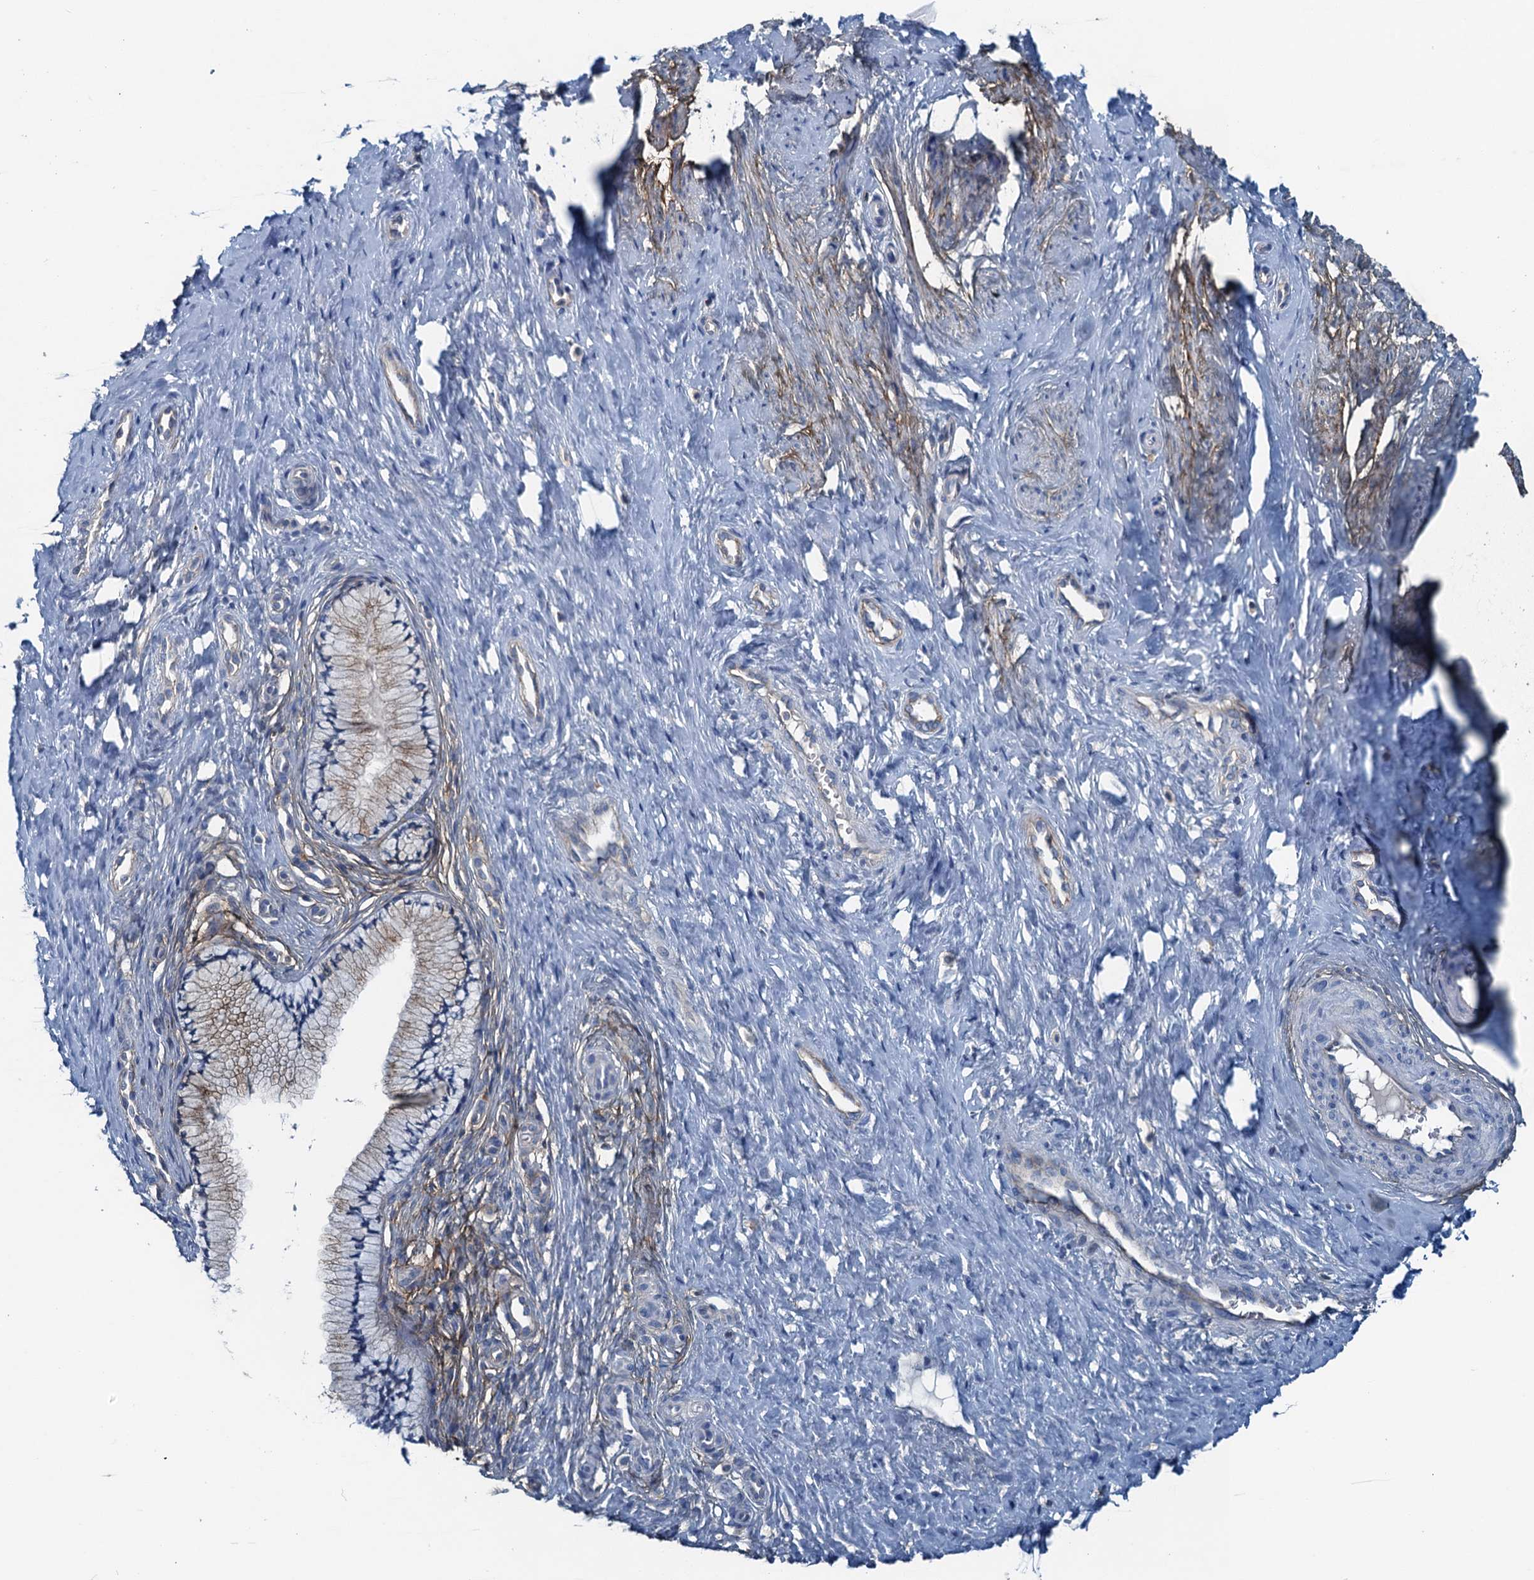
{"staining": {"intensity": "weak", "quantity": "25%-75%", "location": "cytoplasmic/membranous"}, "tissue": "cervix", "cell_type": "Glandular cells", "image_type": "normal", "snomed": [{"axis": "morphology", "description": "Normal tissue, NOS"}, {"axis": "topography", "description": "Cervix"}], "caption": "Weak cytoplasmic/membranous expression for a protein is identified in about 25%-75% of glandular cells of unremarkable cervix using IHC.", "gene": "THAP10", "patient": {"sex": "female", "age": 36}}